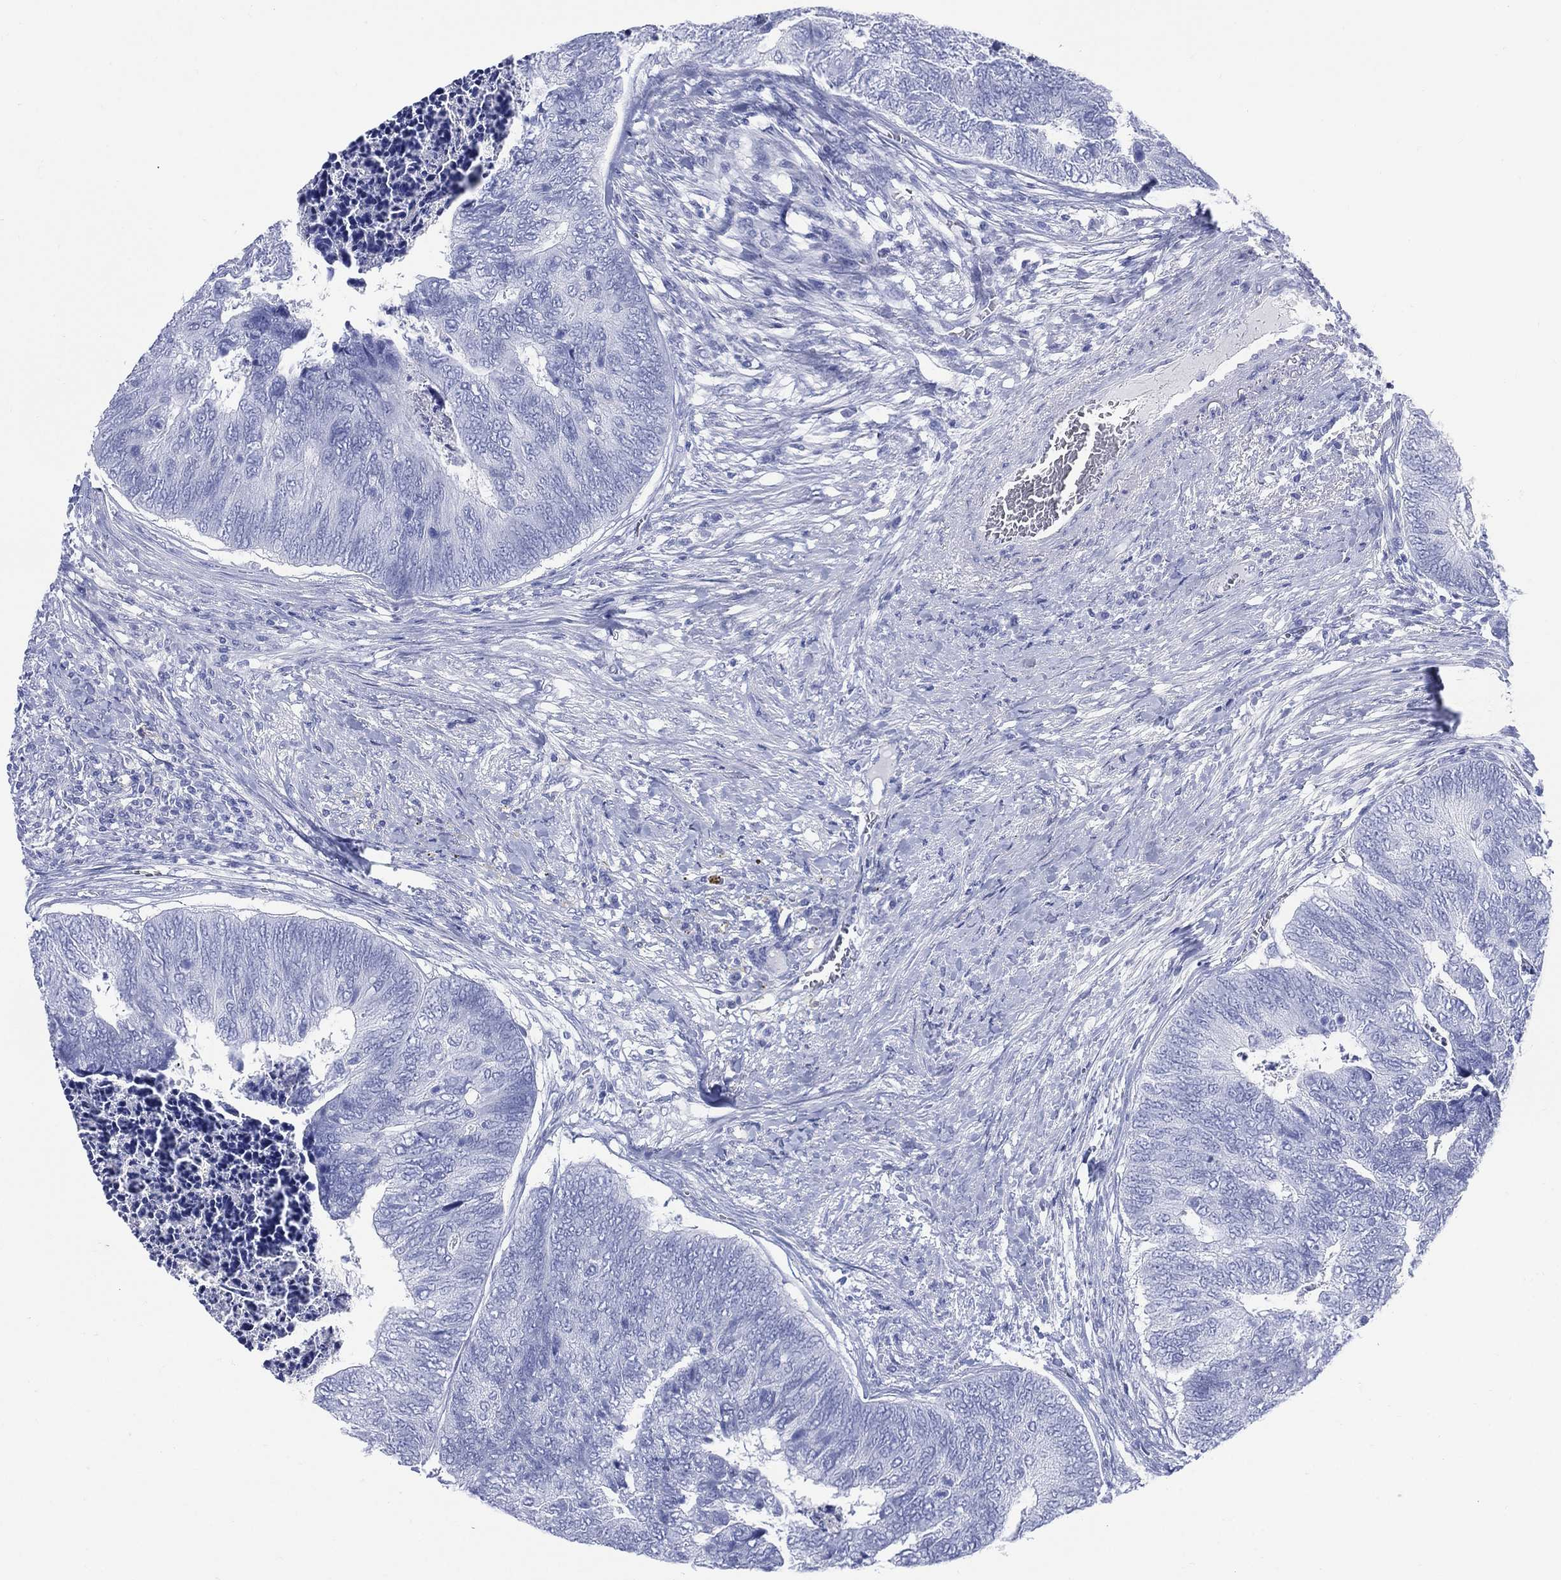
{"staining": {"intensity": "negative", "quantity": "none", "location": "none"}, "tissue": "colorectal cancer", "cell_type": "Tumor cells", "image_type": "cancer", "snomed": [{"axis": "morphology", "description": "Adenocarcinoma, NOS"}, {"axis": "topography", "description": "Colon"}], "caption": "This photomicrograph is of adenocarcinoma (colorectal) stained with immunohistochemistry to label a protein in brown with the nuclei are counter-stained blue. There is no expression in tumor cells.", "gene": "LRRD1", "patient": {"sex": "female", "age": 67}}